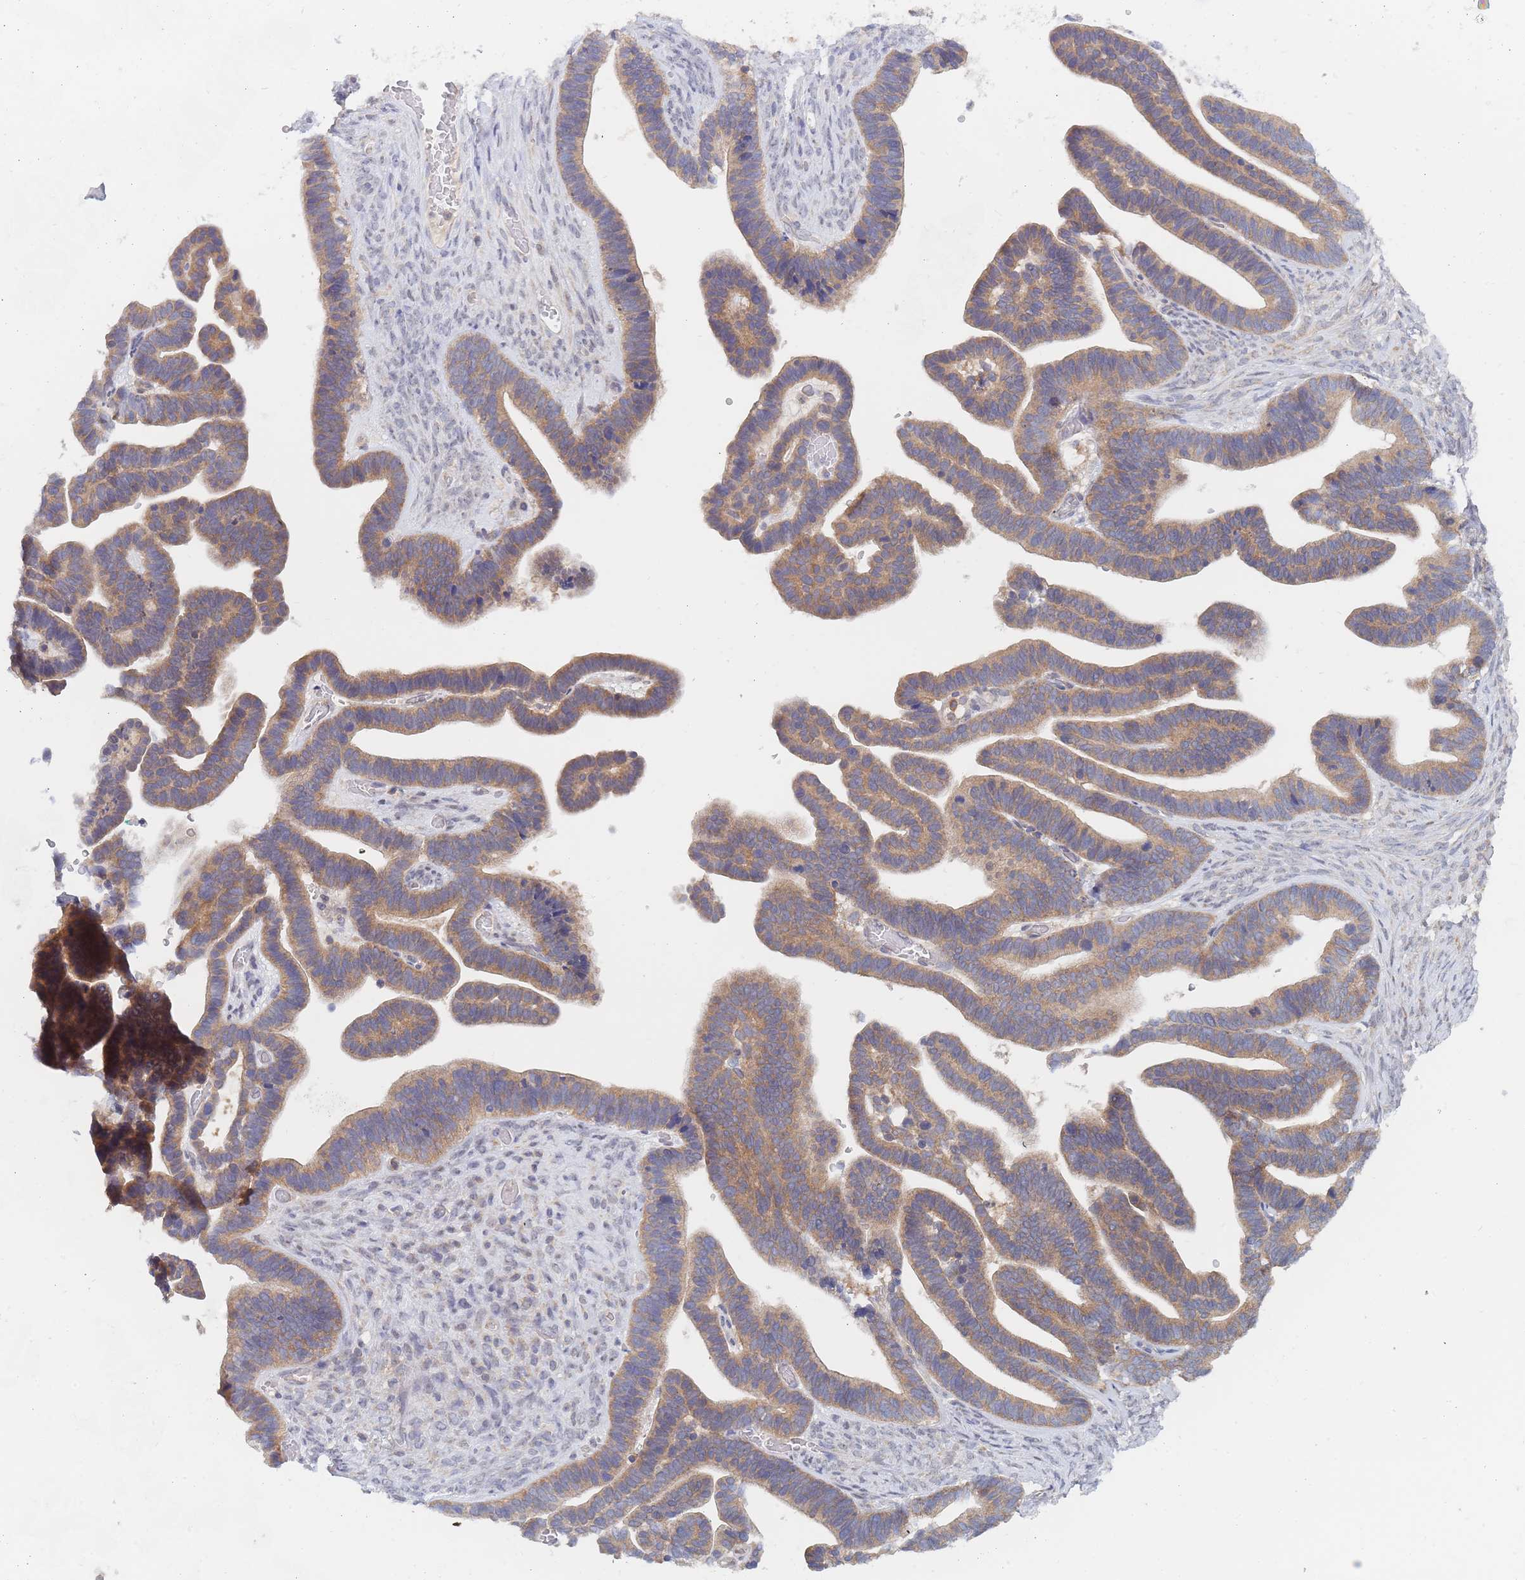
{"staining": {"intensity": "moderate", "quantity": ">75%", "location": "cytoplasmic/membranous"}, "tissue": "ovarian cancer", "cell_type": "Tumor cells", "image_type": "cancer", "snomed": [{"axis": "morphology", "description": "Cystadenocarcinoma, serous, NOS"}, {"axis": "topography", "description": "Ovary"}], "caption": "DAB immunohistochemical staining of serous cystadenocarcinoma (ovarian) shows moderate cytoplasmic/membranous protein expression in about >75% of tumor cells. (Brightfield microscopy of DAB IHC at high magnification).", "gene": "PPP6C", "patient": {"sex": "female", "age": 56}}